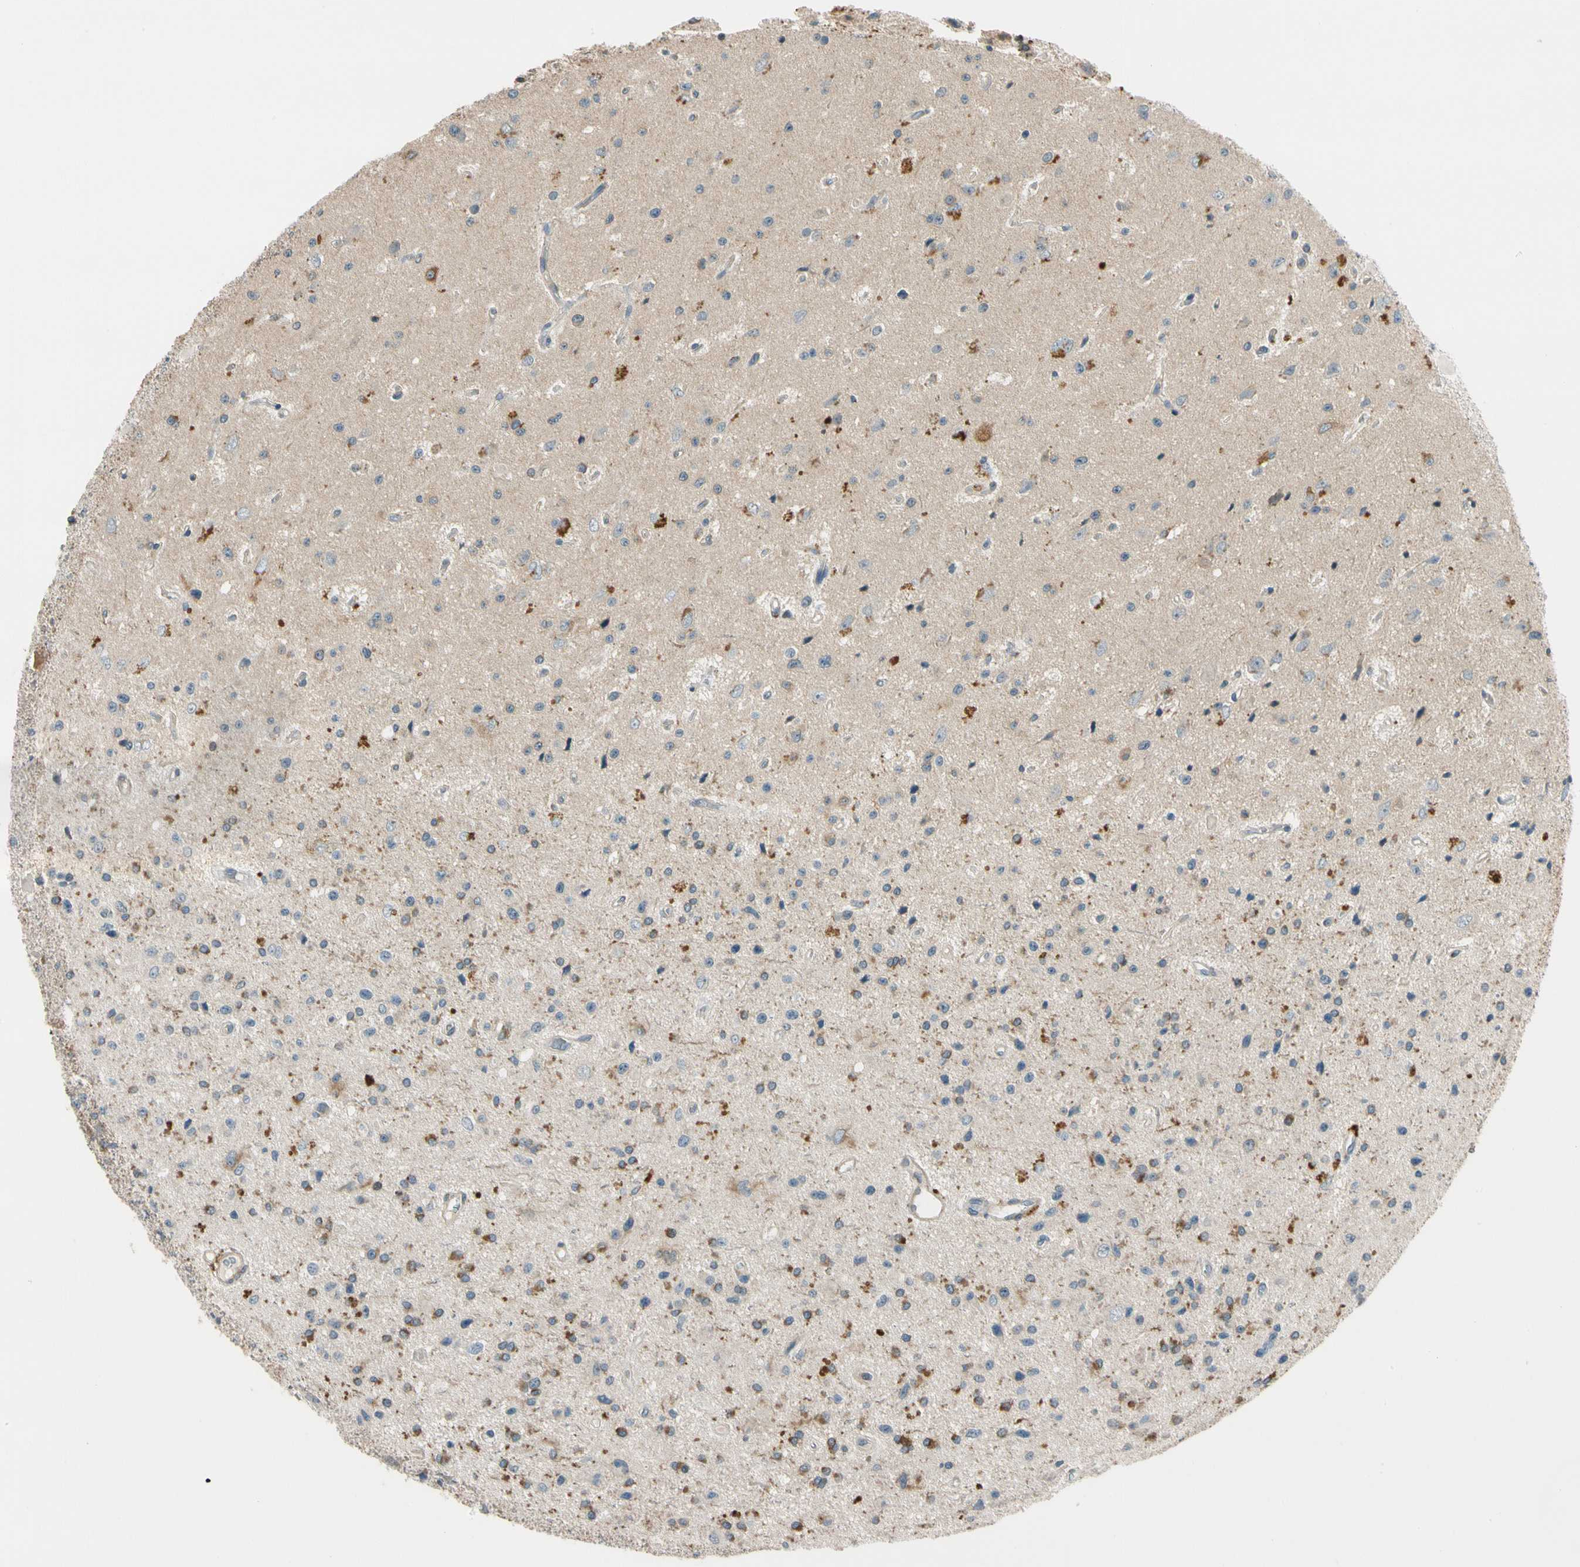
{"staining": {"intensity": "moderate", "quantity": "<25%", "location": "cytoplasmic/membranous"}, "tissue": "glioma", "cell_type": "Tumor cells", "image_type": "cancer", "snomed": [{"axis": "morphology", "description": "Glioma, malignant, Low grade"}, {"axis": "topography", "description": "Brain"}], "caption": "Glioma was stained to show a protein in brown. There is low levels of moderate cytoplasmic/membranous positivity in about <25% of tumor cells. The staining was performed using DAB, with brown indicating positive protein expression. Nuclei are stained blue with hematoxylin.", "gene": "MST1R", "patient": {"sex": "male", "age": 58}}